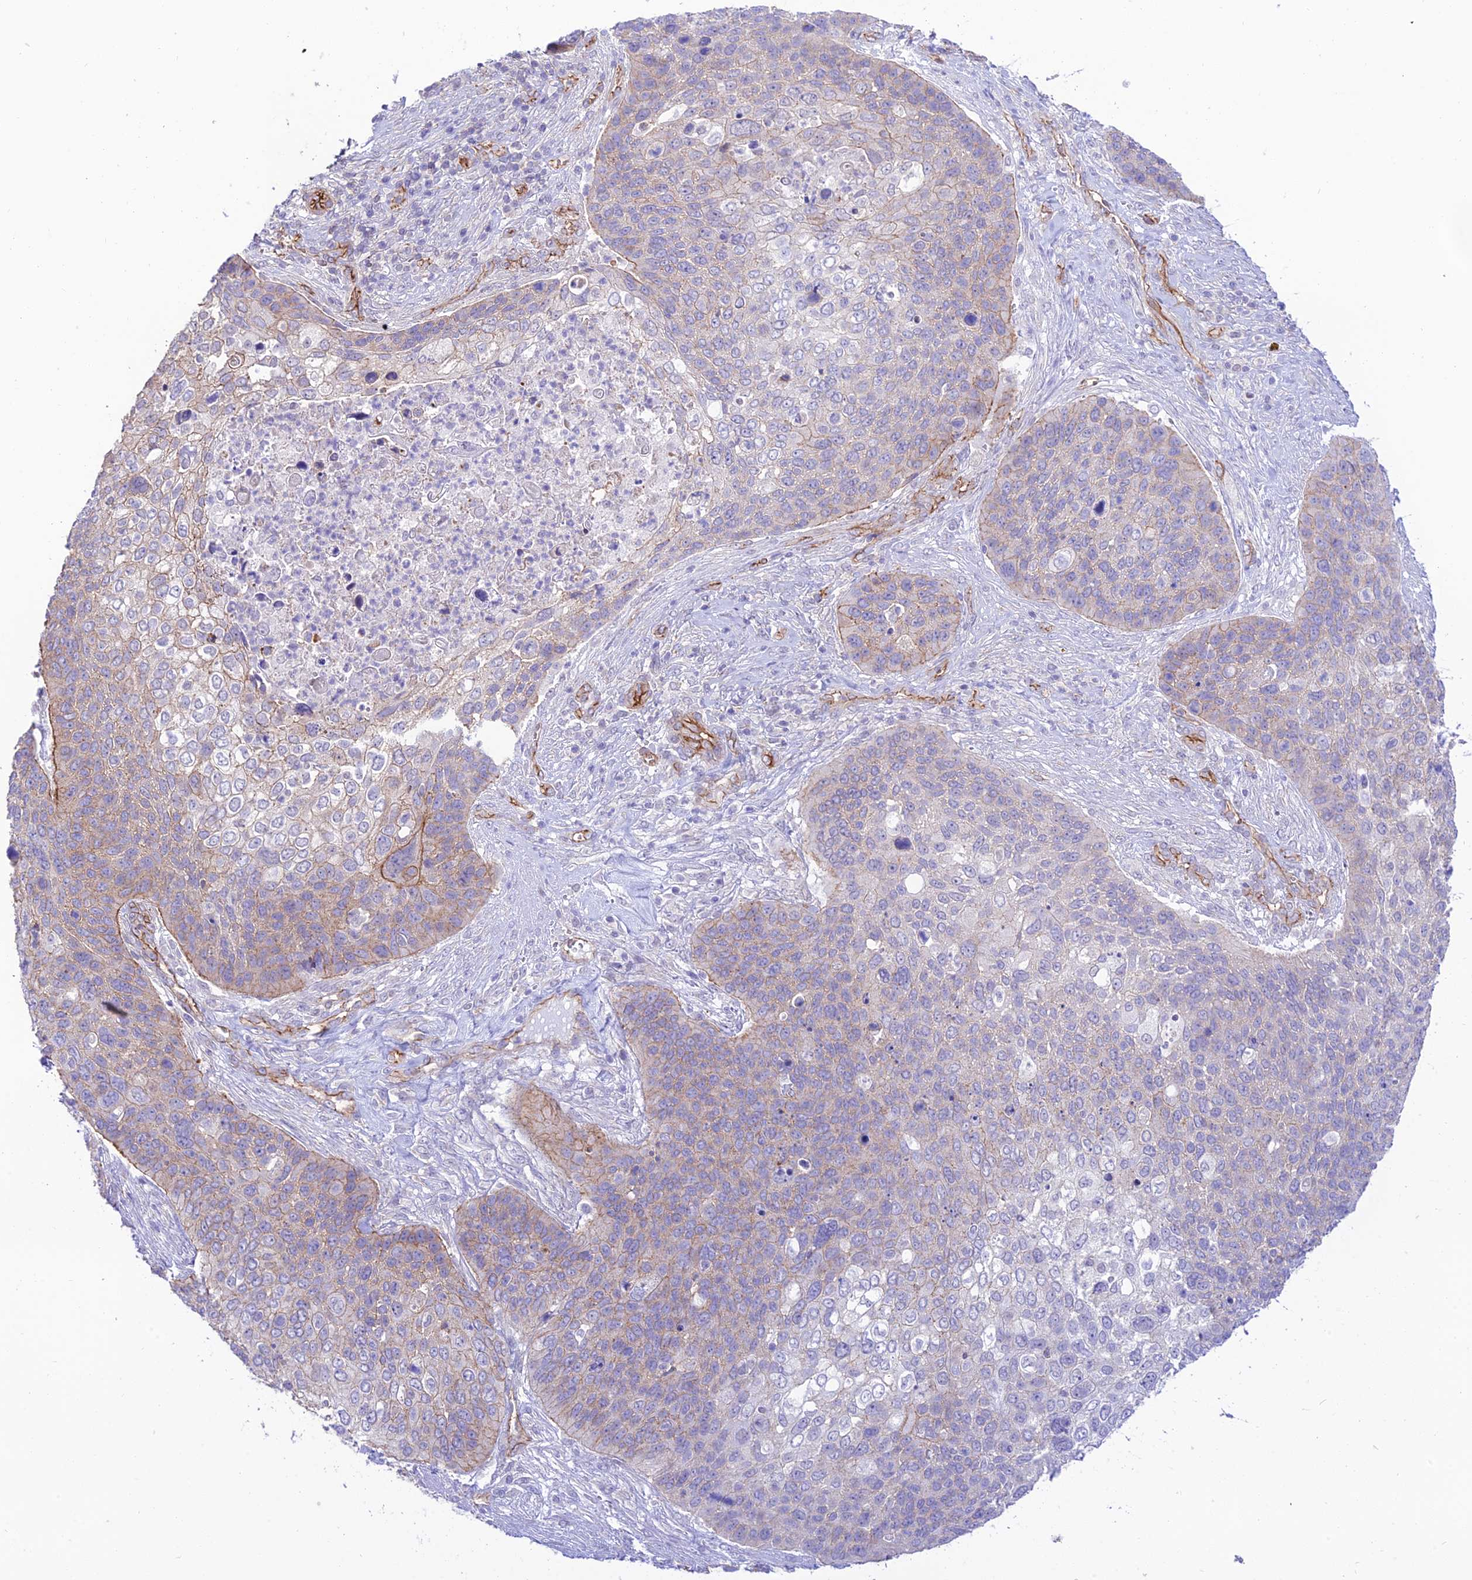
{"staining": {"intensity": "moderate", "quantity": "<25%", "location": "cytoplasmic/membranous"}, "tissue": "skin cancer", "cell_type": "Tumor cells", "image_type": "cancer", "snomed": [{"axis": "morphology", "description": "Basal cell carcinoma"}, {"axis": "topography", "description": "Skin"}], "caption": "Protein analysis of skin cancer tissue reveals moderate cytoplasmic/membranous expression in about <25% of tumor cells. (DAB = brown stain, brightfield microscopy at high magnification).", "gene": "YPEL5", "patient": {"sex": "female", "age": 74}}